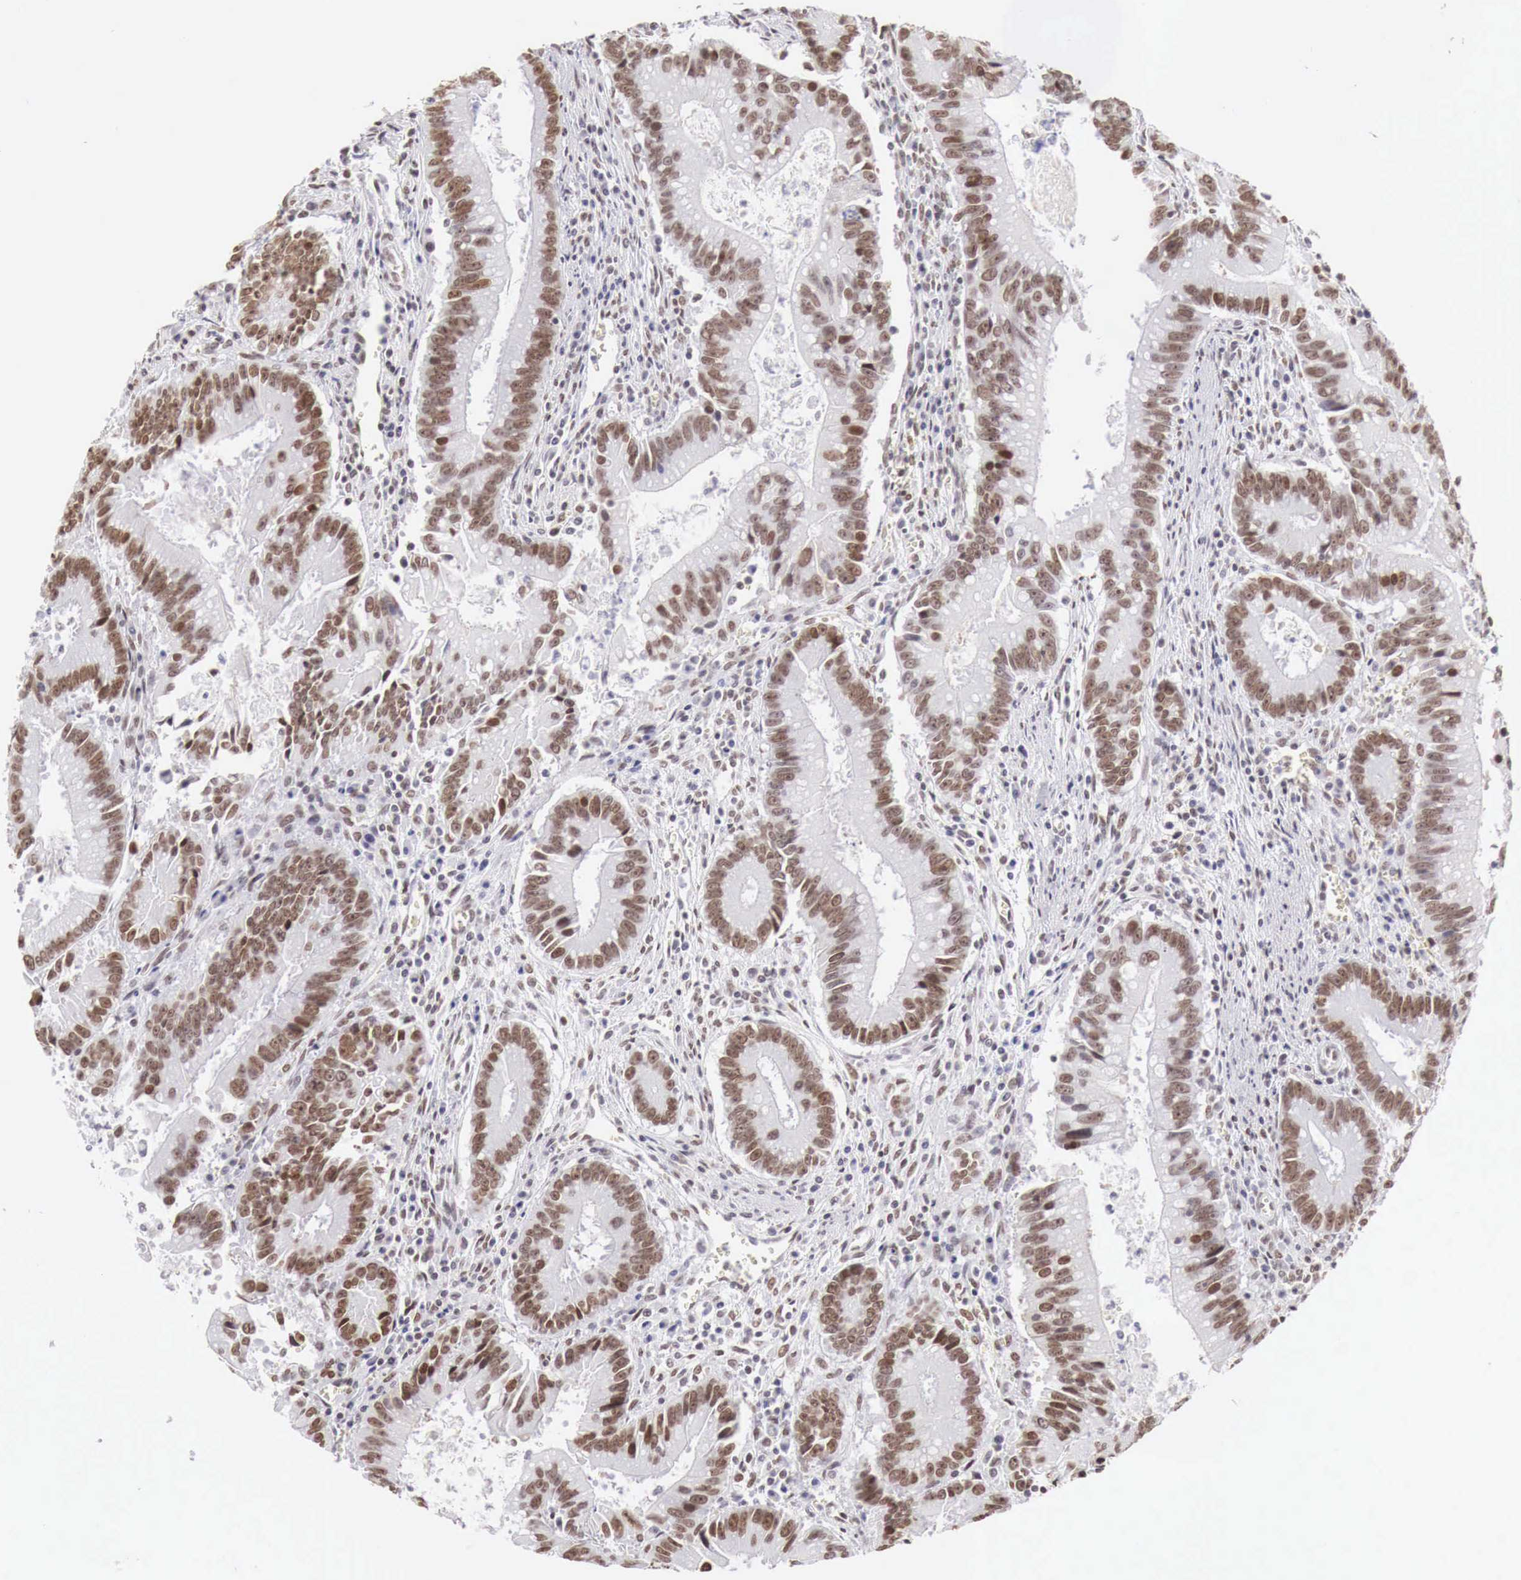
{"staining": {"intensity": "moderate", "quantity": "25%-75%", "location": "nuclear"}, "tissue": "colorectal cancer", "cell_type": "Tumor cells", "image_type": "cancer", "snomed": [{"axis": "morphology", "description": "Adenocarcinoma, NOS"}, {"axis": "topography", "description": "Rectum"}], "caption": "Human adenocarcinoma (colorectal) stained with a protein marker reveals moderate staining in tumor cells.", "gene": "PHF14", "patient": {"sex": "female", "age": 81}}